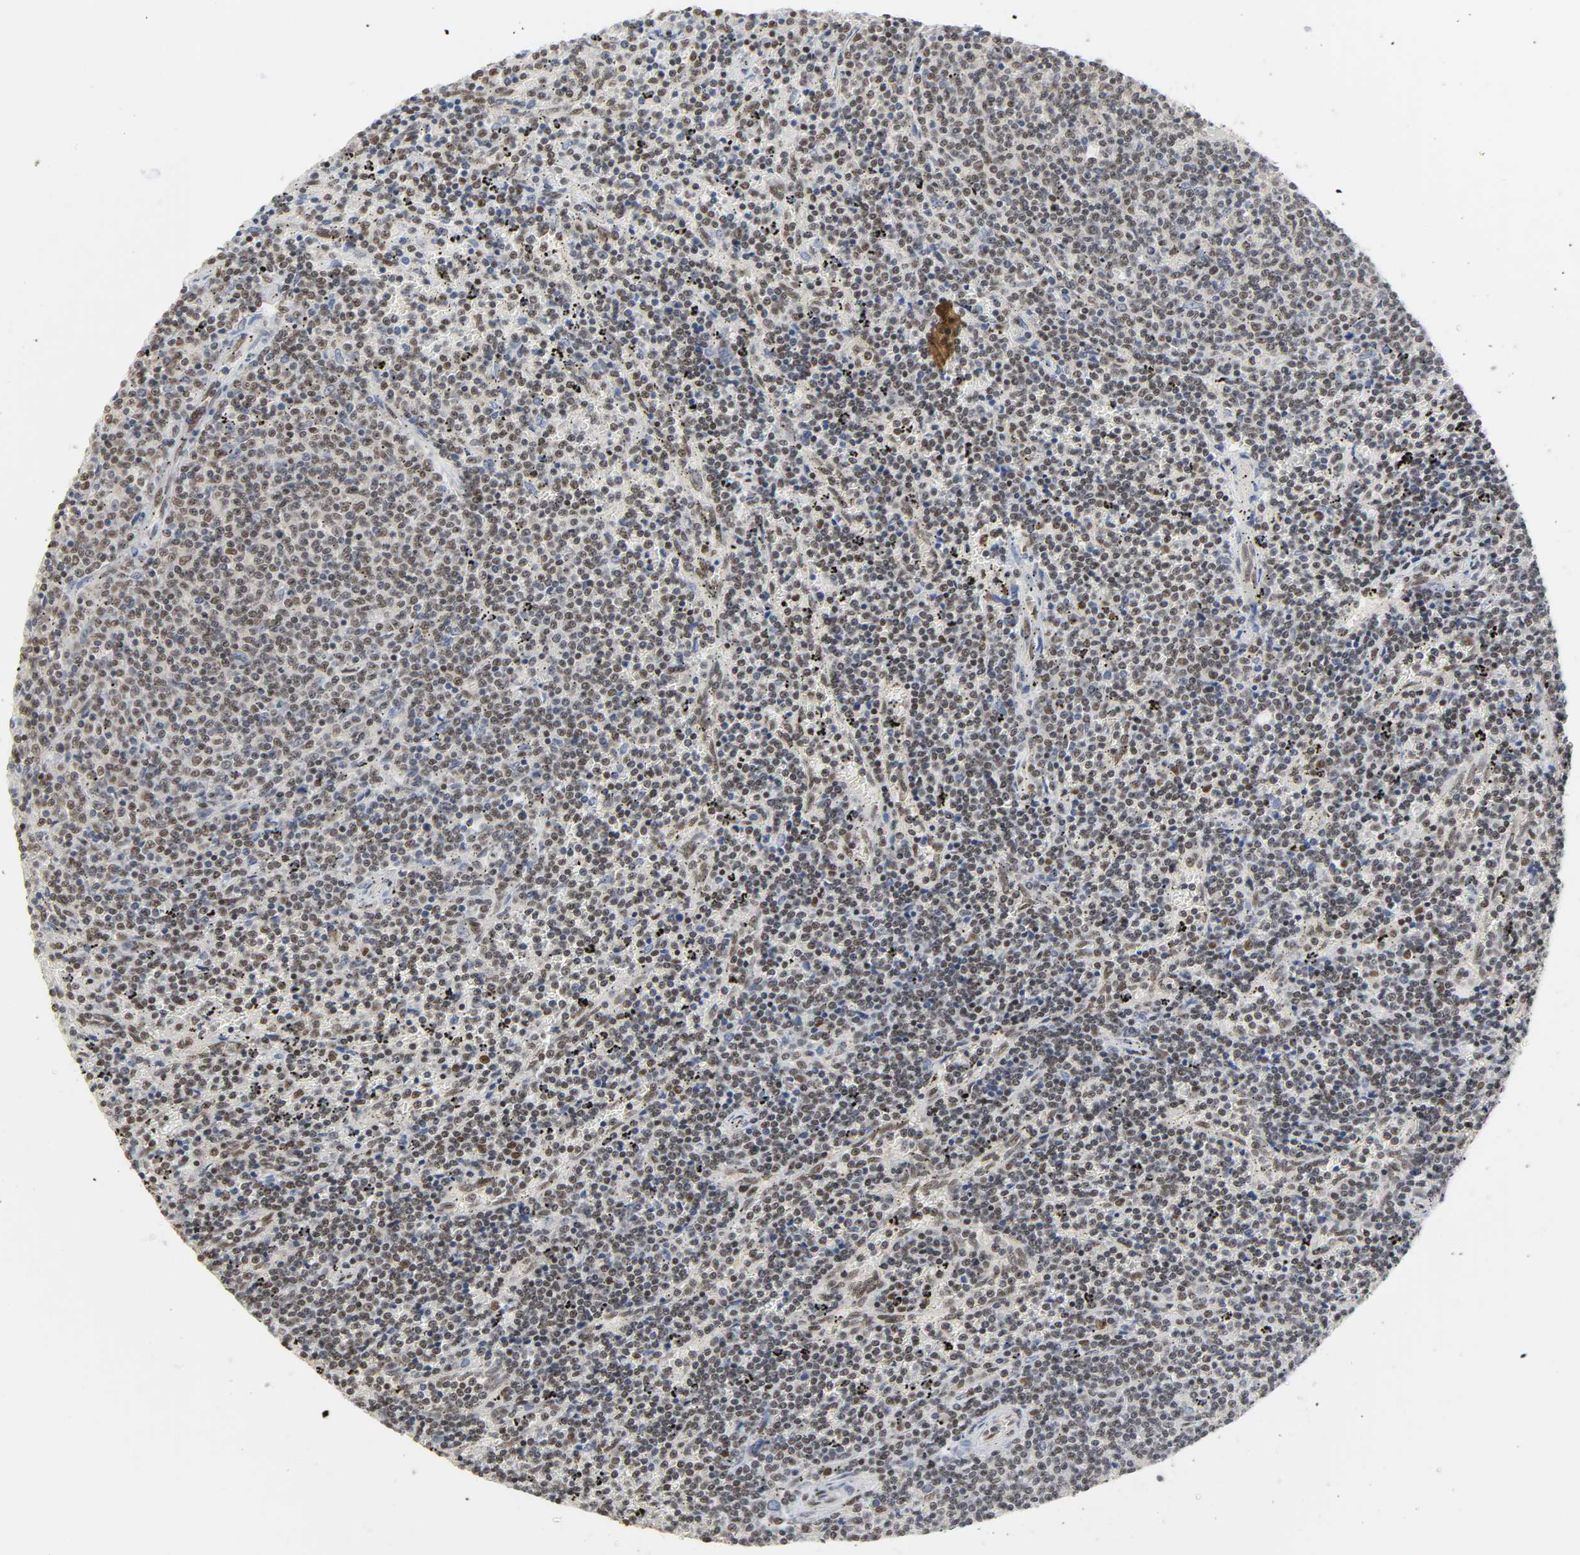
{"staining": {"intensity": "moderate", "quantity": ">75%", "location": "nuclear"}, "tissue": "lymphoma", "cell_type": "Tumor cells", "image_type": "cancer", "snomed": [{"axis": "morphology", "description": "Malignant lymphoma, non-Hodgkin's type, Low grade"}, {"axis": "topography", "description": "Spleen"}], "caption": "Lymphoma stained for a protein exhibits moderate nuclear positivity in tumor cells.", "gene": "NCOA6", "patient": {"sex": "female", "age": 50}}